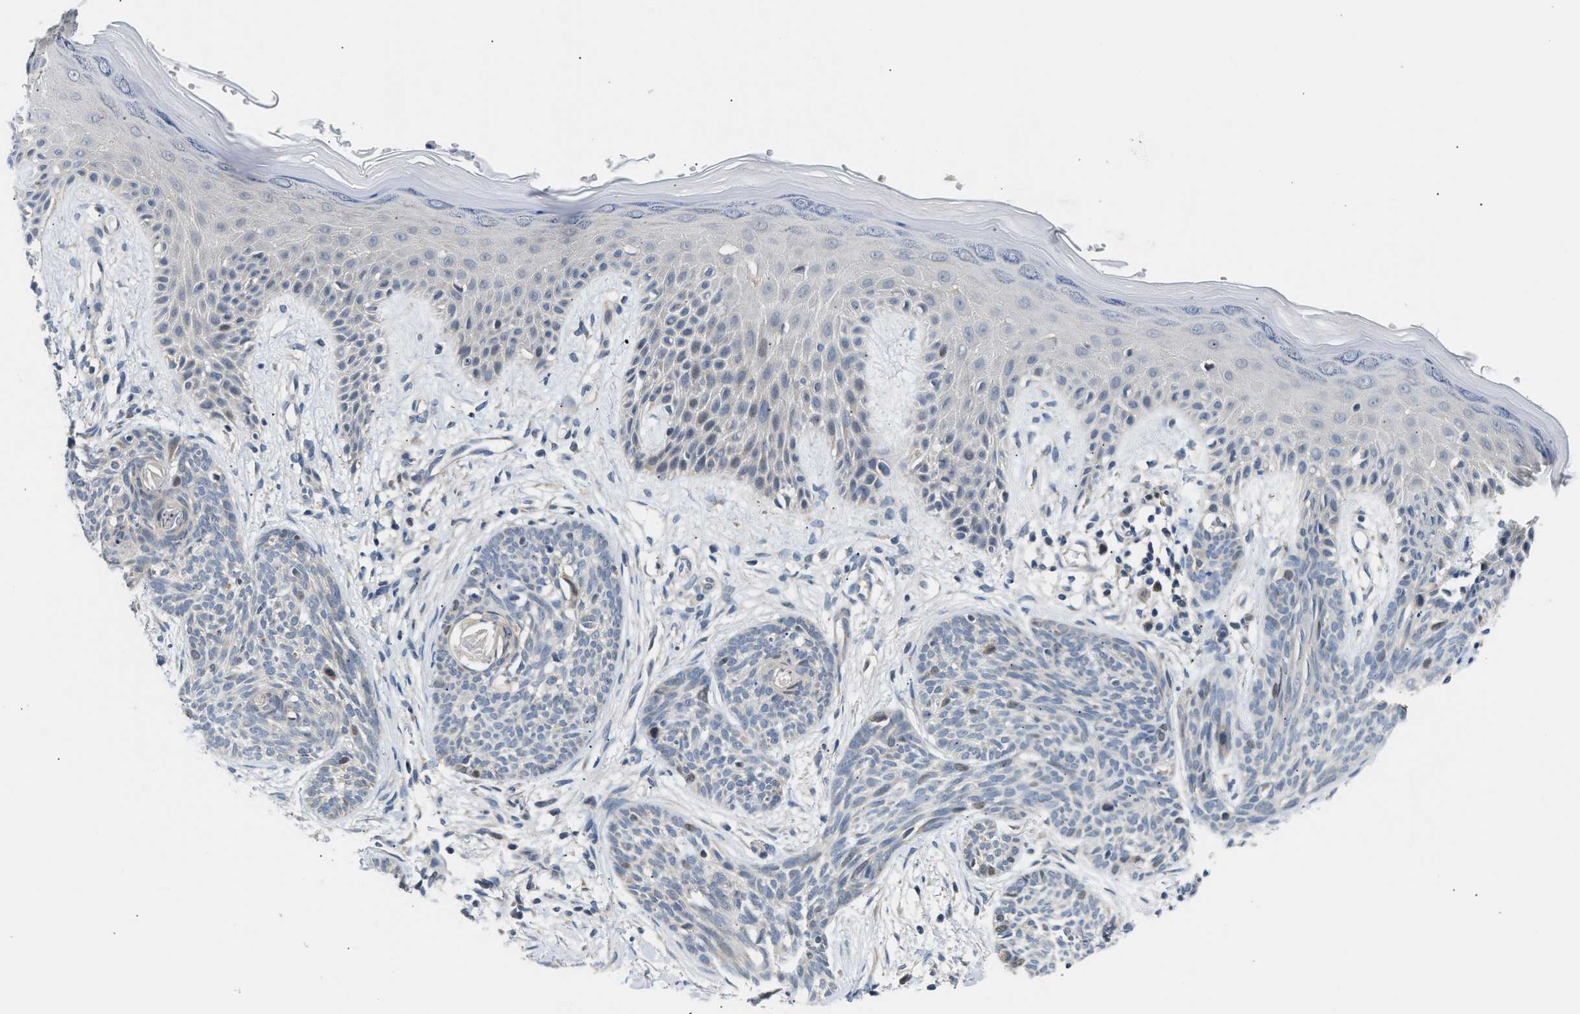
{"staining": {"intensity": "weak", "quantity": "<25%", "location": "nuclear"}, "tissue": "skin cancer", "cell_type": "Tumor cells", "image_type": "cancer", "snomed": [{"axis": "morphology", "description": "Basal cell carcinoma"}, {"axis": "topography", "description": "Skin"}], "caption": "This is an IHC photomicrograph of human skin basal cell carcinoma. There is no staining in tumor cells.", "gene": "CLGN", "patient": {"sex": "female", "age": 59}}